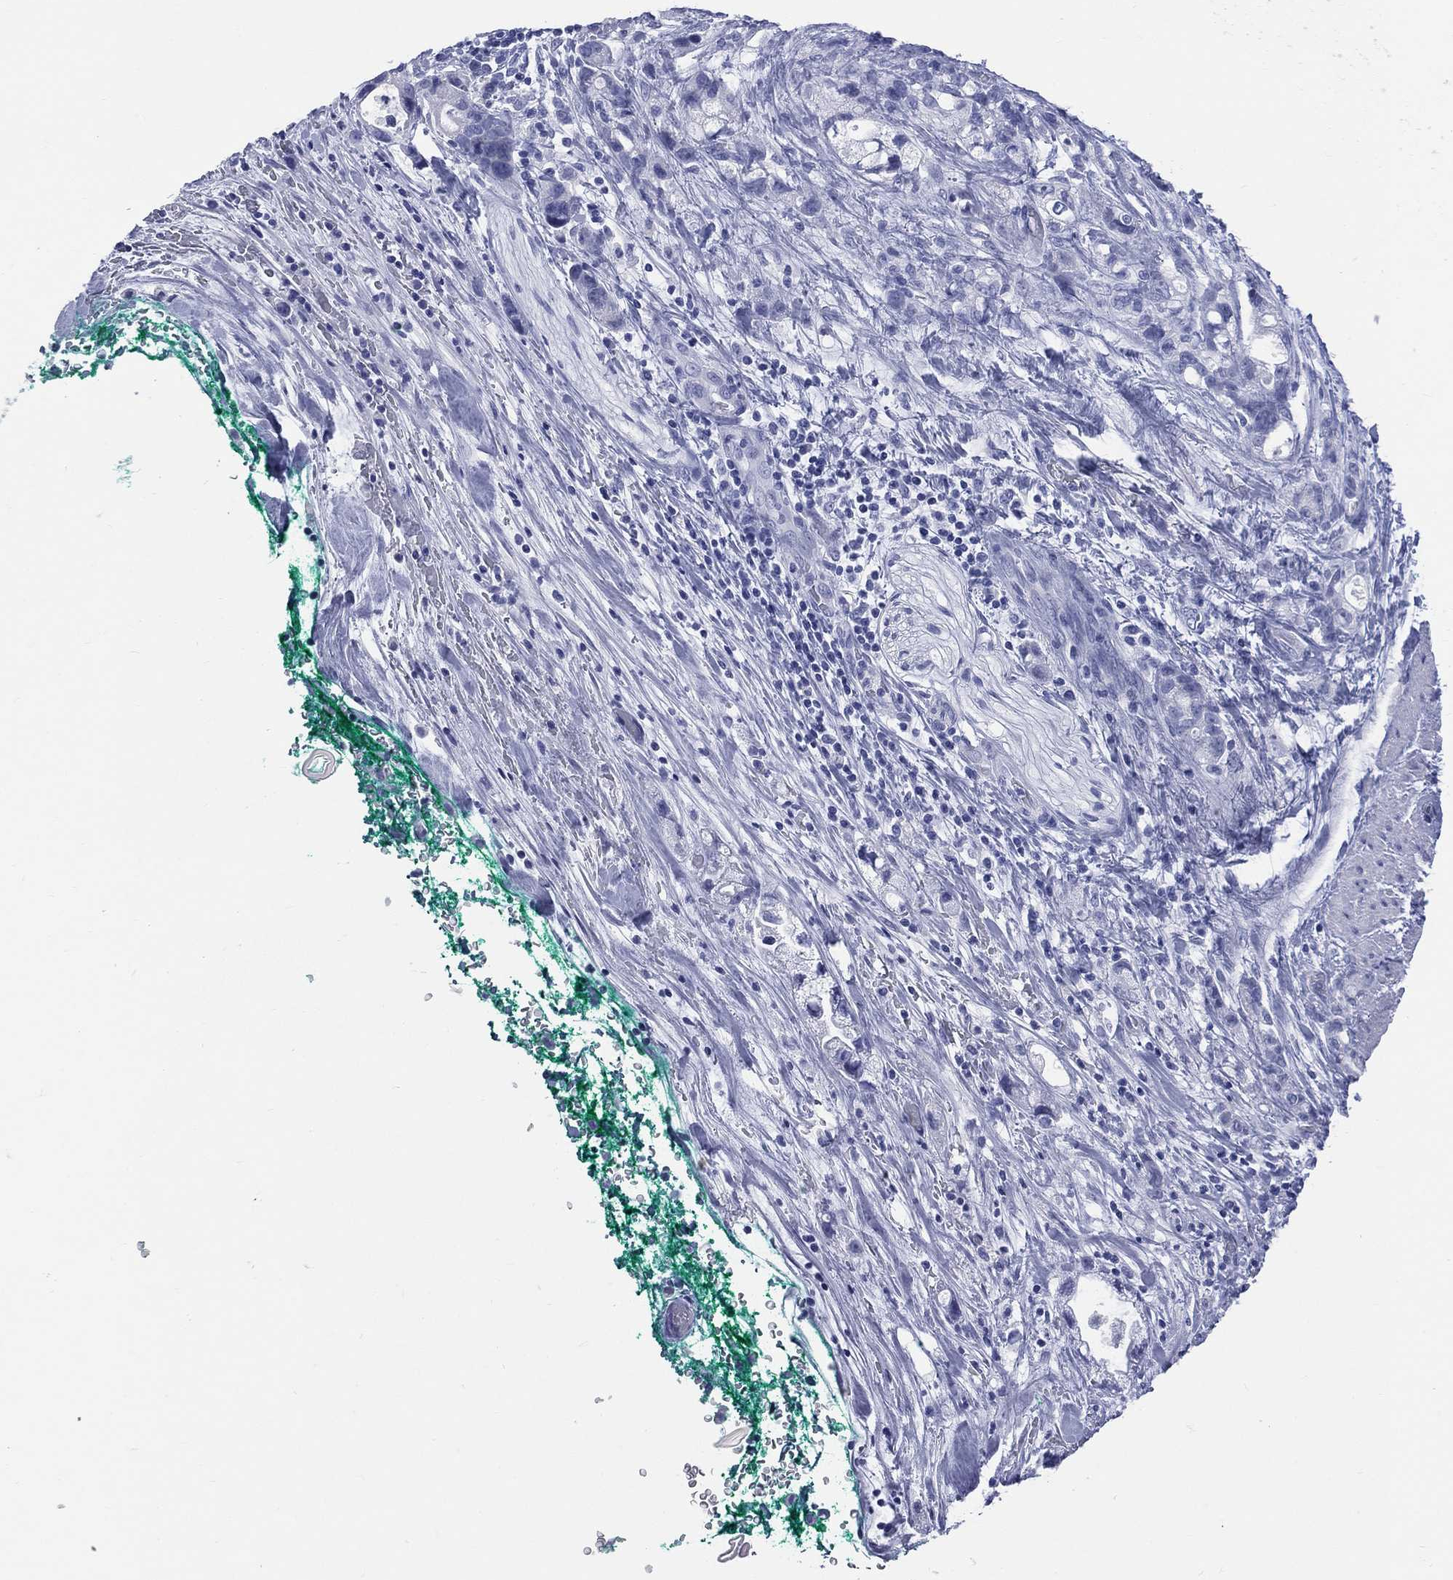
{"staining": {"intensity": "negative", "quantity": "none", "location": "none"}, "tissue": "stomach cancer", "cell_type": "Tumor cells", "image_type": "cancer", "snomed": [{"axis": "morphology", "description": "Adenocarcinoma, NOS"}, {"axis": "topography", "description": "Stomach"}], "caption": "Stomach cancer (adenocarcinoma) was stained to show a protein in brown. There is no significant expression in tumor cells. (DAB immunohistochemistry (IHC) with hematoxylin counter stain).", "gene": "CYLC1", "patient": {"sex": "male", "age": 63}}